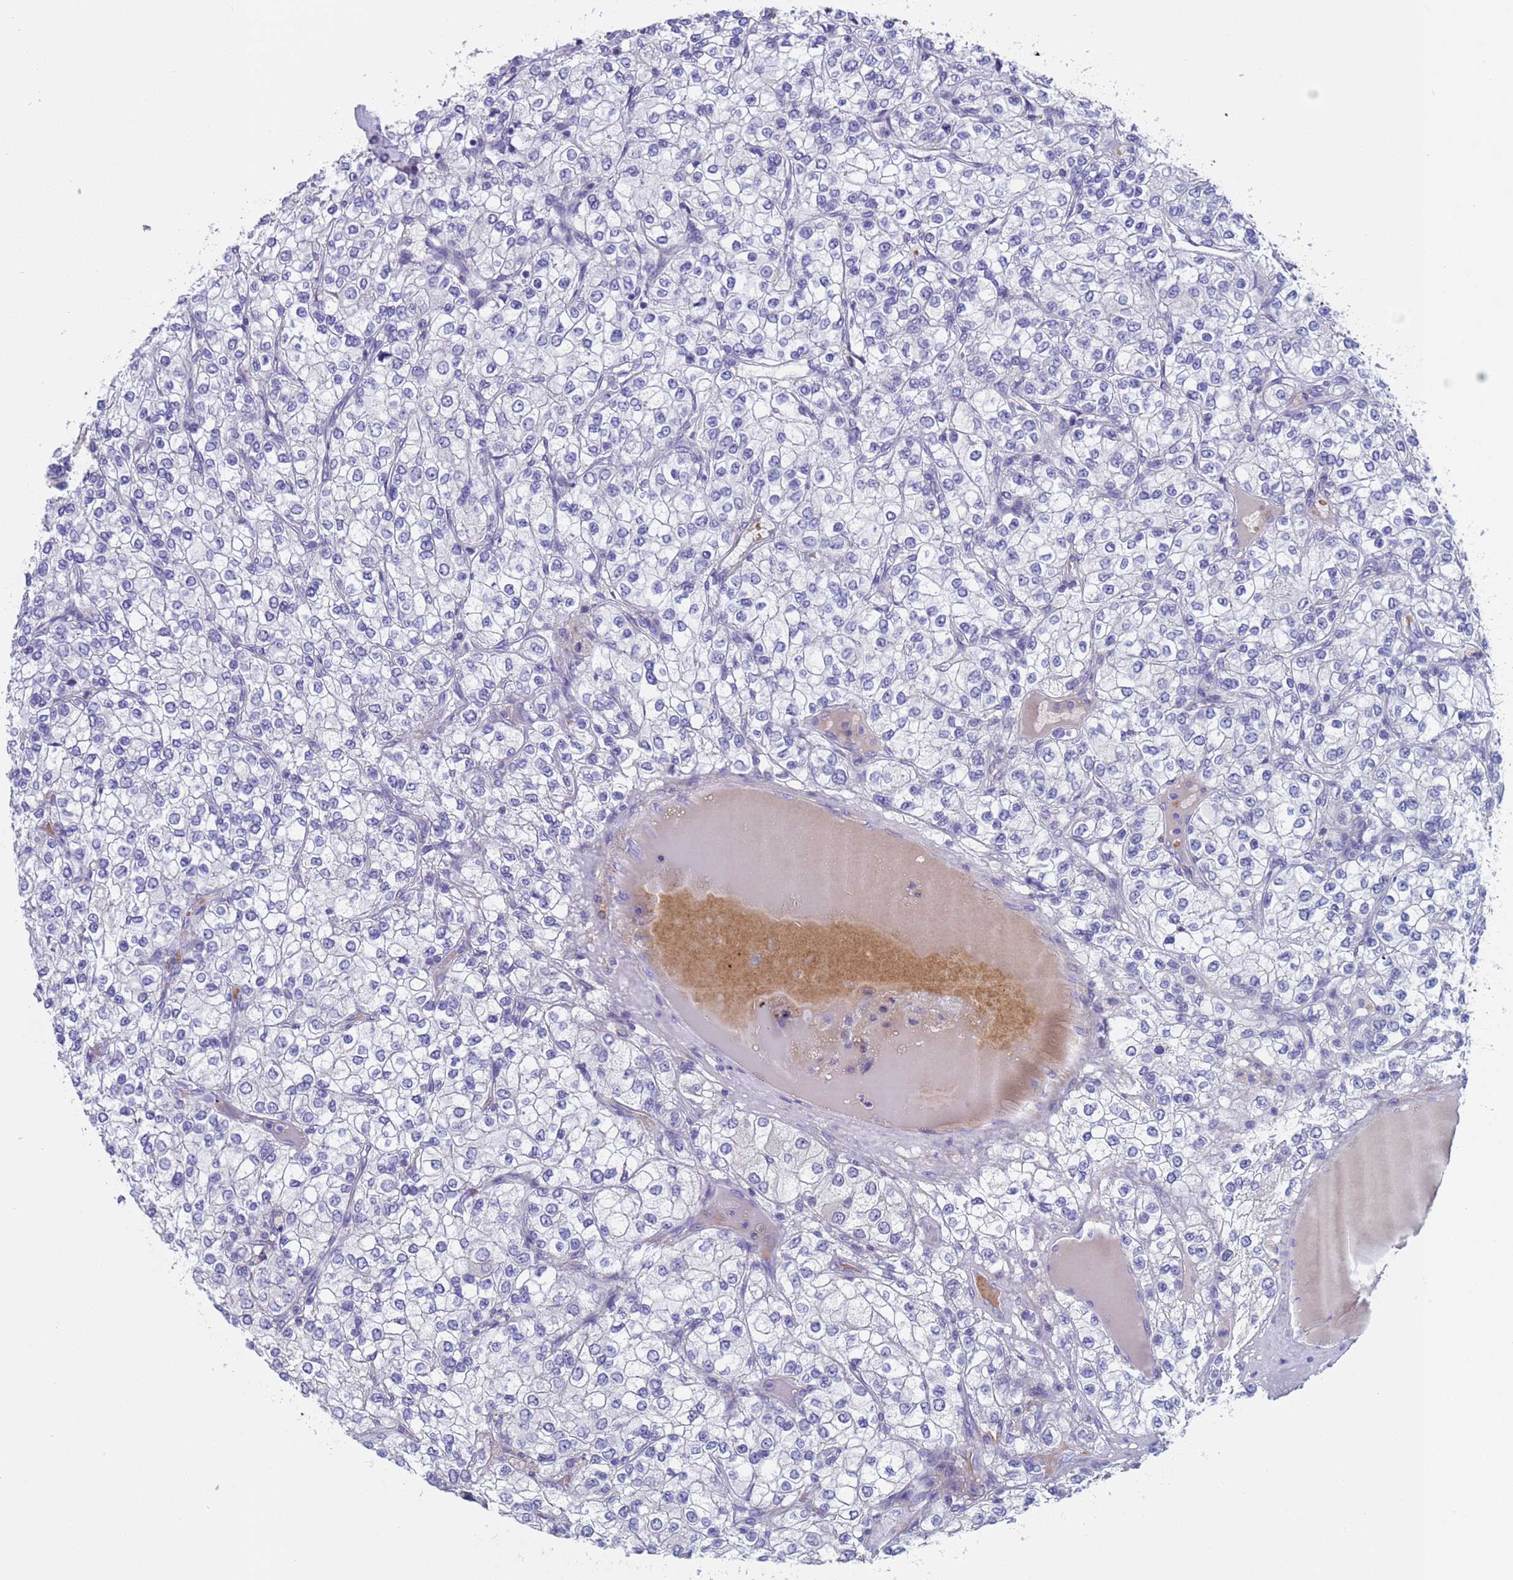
{"staining": {"intensity": "negative", "quantity": "none", "location": "none"}, "tissue": "renal cancer", "cell_type": "Tumor cells", "image_type": "cancer", "snomed": [{"axis": "morphology", "description": "Adenocarcinoma, NOS"}, {"axis": "topography", "description": "Kidney"}], "caption": "Immunohistochemistry (IHC) photomicrograph of neoplastic tissue: renal cancer stained with DAB (3,3'-diaminobenzidine) demonstrates no significant protein expression in tumor cells.", "gene": "KBTBD3", "patient": {"sex": "male", "age": 80}}